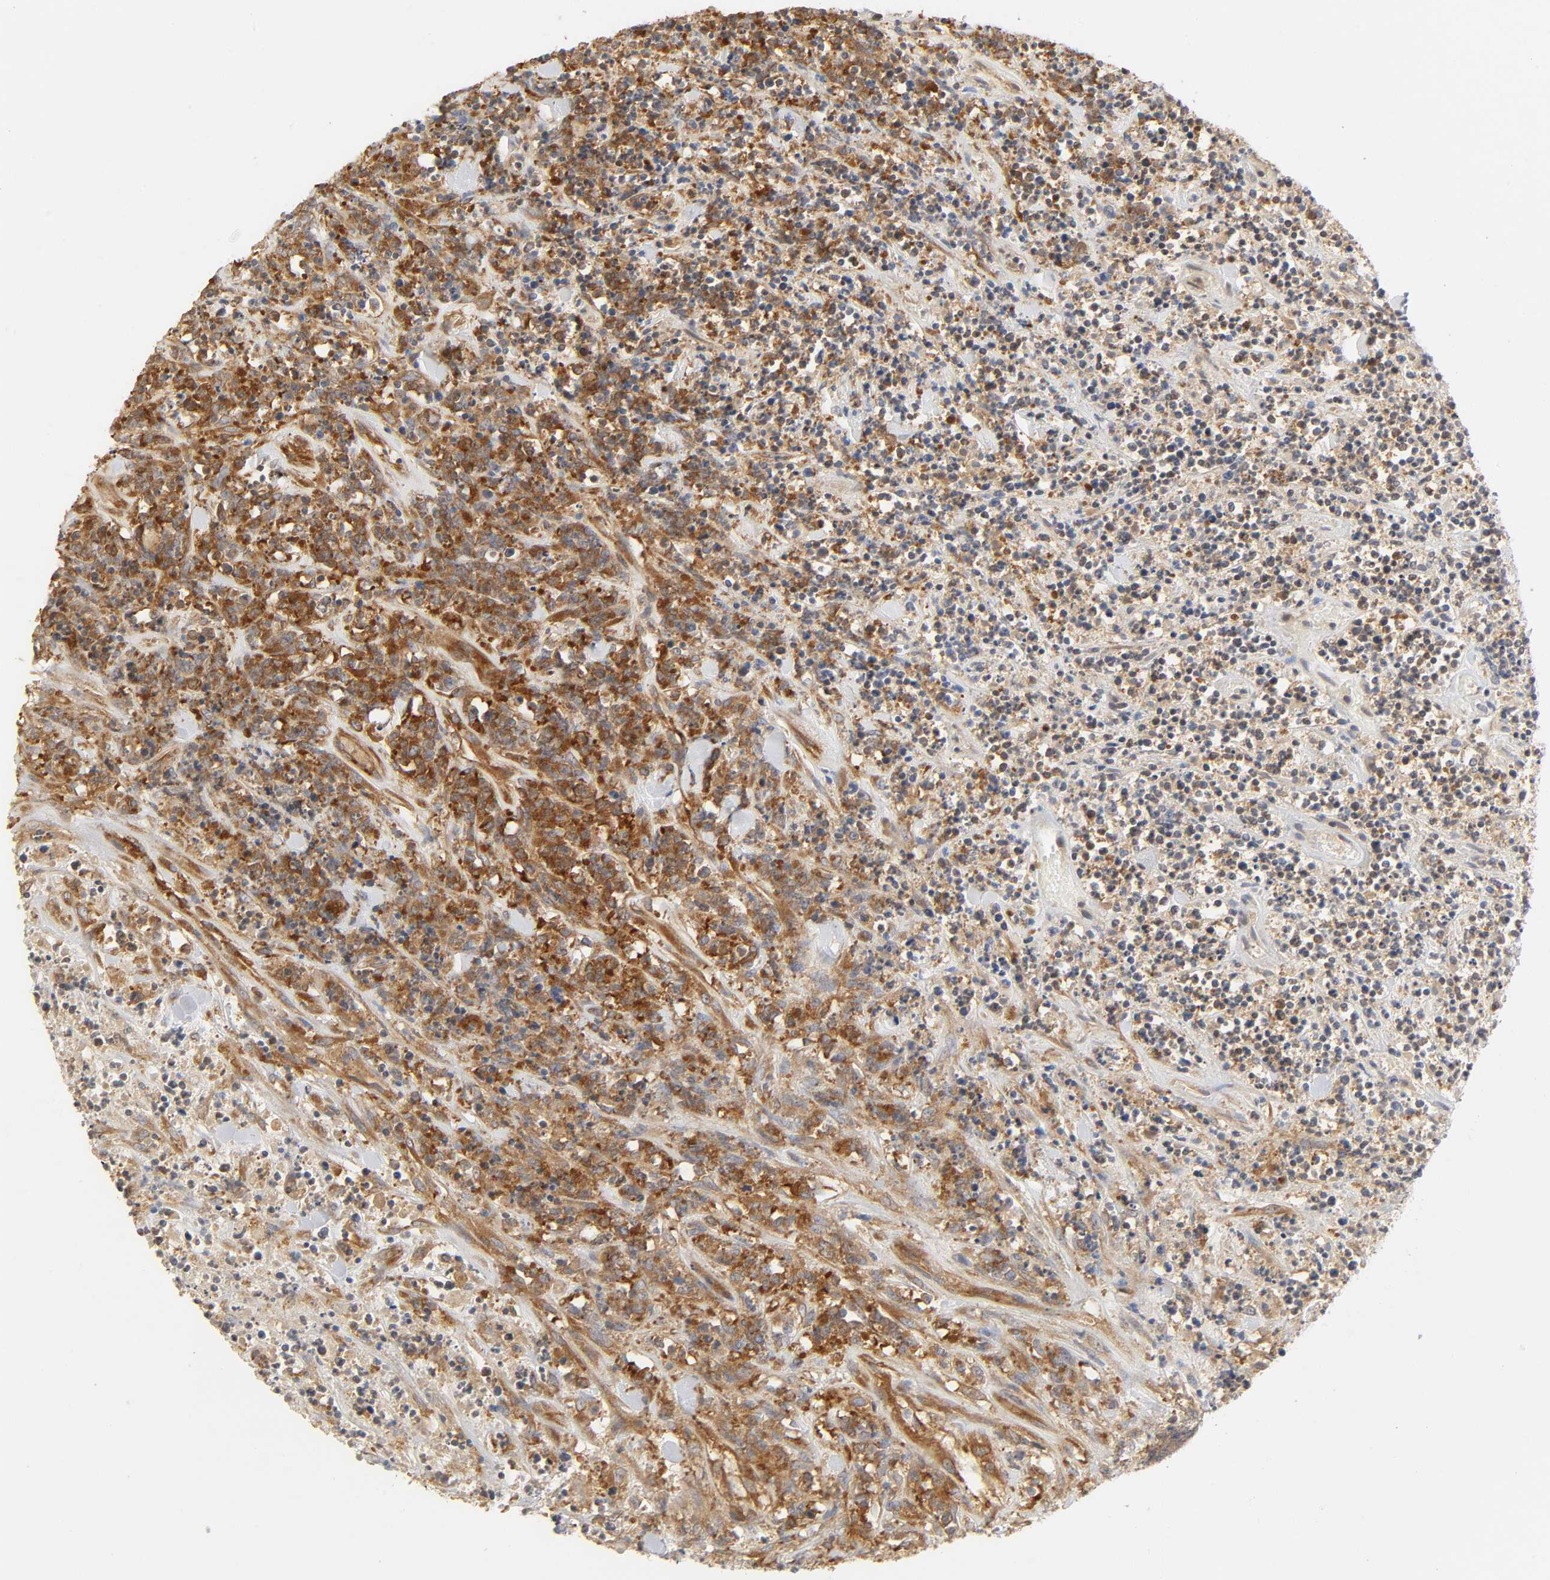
{"staining": {"intensity": "moderate", "quantity": "25%-75%", "location": "cytoplasmic/membranous"}, "tissue": "lymphoma", "cell_type": "Tumor cells", "image_type": "cancer", "snomed": [{"axis": "morphology", "description": "Malignant lymphoma, non-Hodgkin's type, High grade"}, {"axis": "topography", "description": "Soft tissue"}], "caption": "High-power microscopy captured an immunohistochemistry (IHC) image of lymphoma, revealing moderate cytoplasmic/membranous staining in about 25%-75% of tumor cells.", "gene": "SCHIP1", "patient": {"sex": "male", "age": 18}}